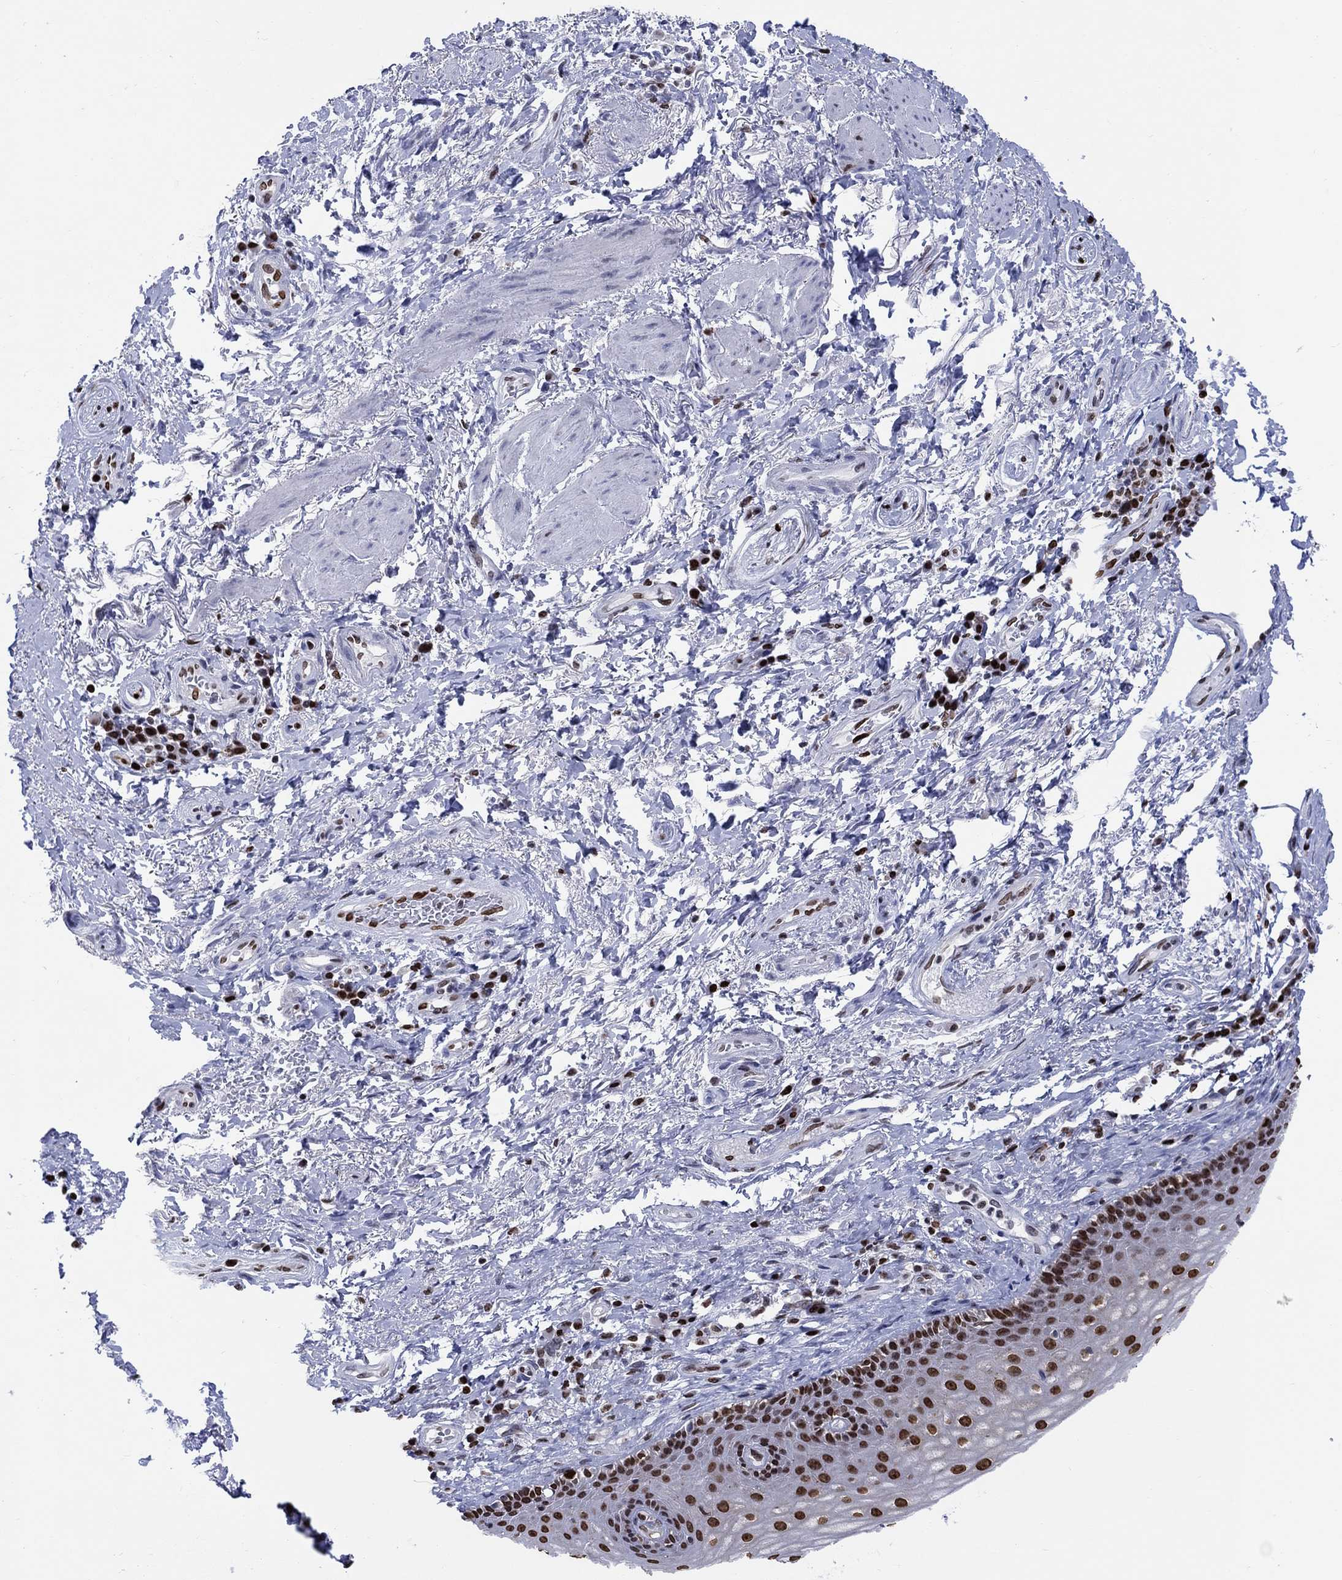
{"staining": {"intensity": "strong", "quantity": "25%-75%", "location": "nuclear"}, "tissue": "skin", "cell_type": "Epidermal cells", "image_type": "normal", "snomed": [{"axis": "morphology", "description": "Normal tissue, NOS"}, {"axis": "morphology", "description": "Adenocarcinoma, NOS"}, {"axis": "topography", "description": "Rectum"}, {"axis": "topography", "description": "Anal"}], "caption": "DAB immunohistochemical staining of benign human skin exhibits strong nuclear protein expression in about 25%-75% of epidermal cells. (brown staining indicates protein expression, while blue staining denotes nuclei).", "gene": "HMGA1", "patient": {"sex": "female", "age": 68}}